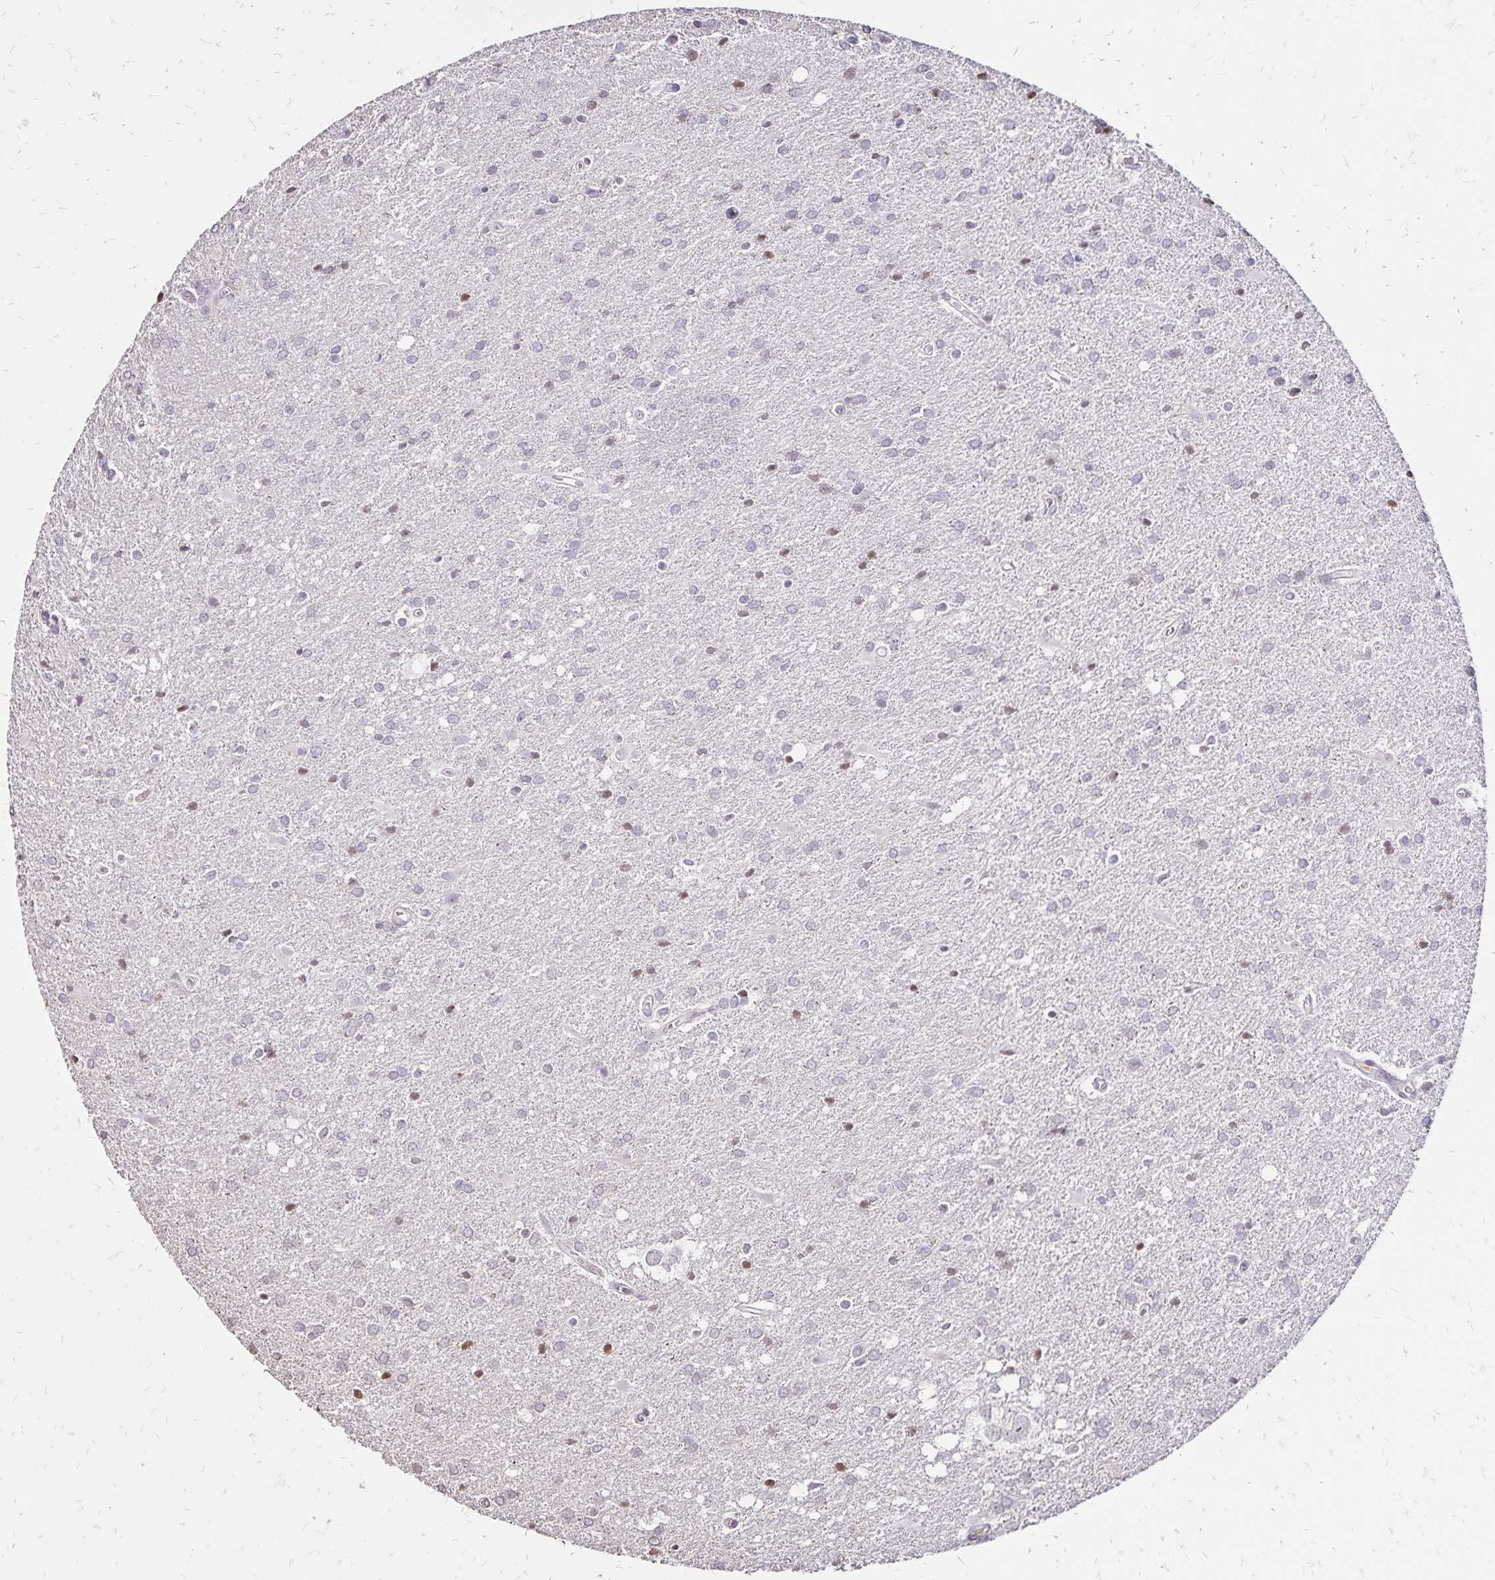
{"staining": {"intensity": "negative", "quantity": "none", "location": "none"}, "tissue": "glioma", "cell_type": "Tumor cells", "image_type": "cancer", "snomed": [{"axis": "morphology", "description": "Glioma, malignant, Low grade"}, {"axis": "topography", "description": "Brain"}], "caption": "Glioma was stained to show a protein in brown. There is no significant positivity in tumor cells.", "gene": "KISS1", "patient": {"sex": "male", "age": 66}}